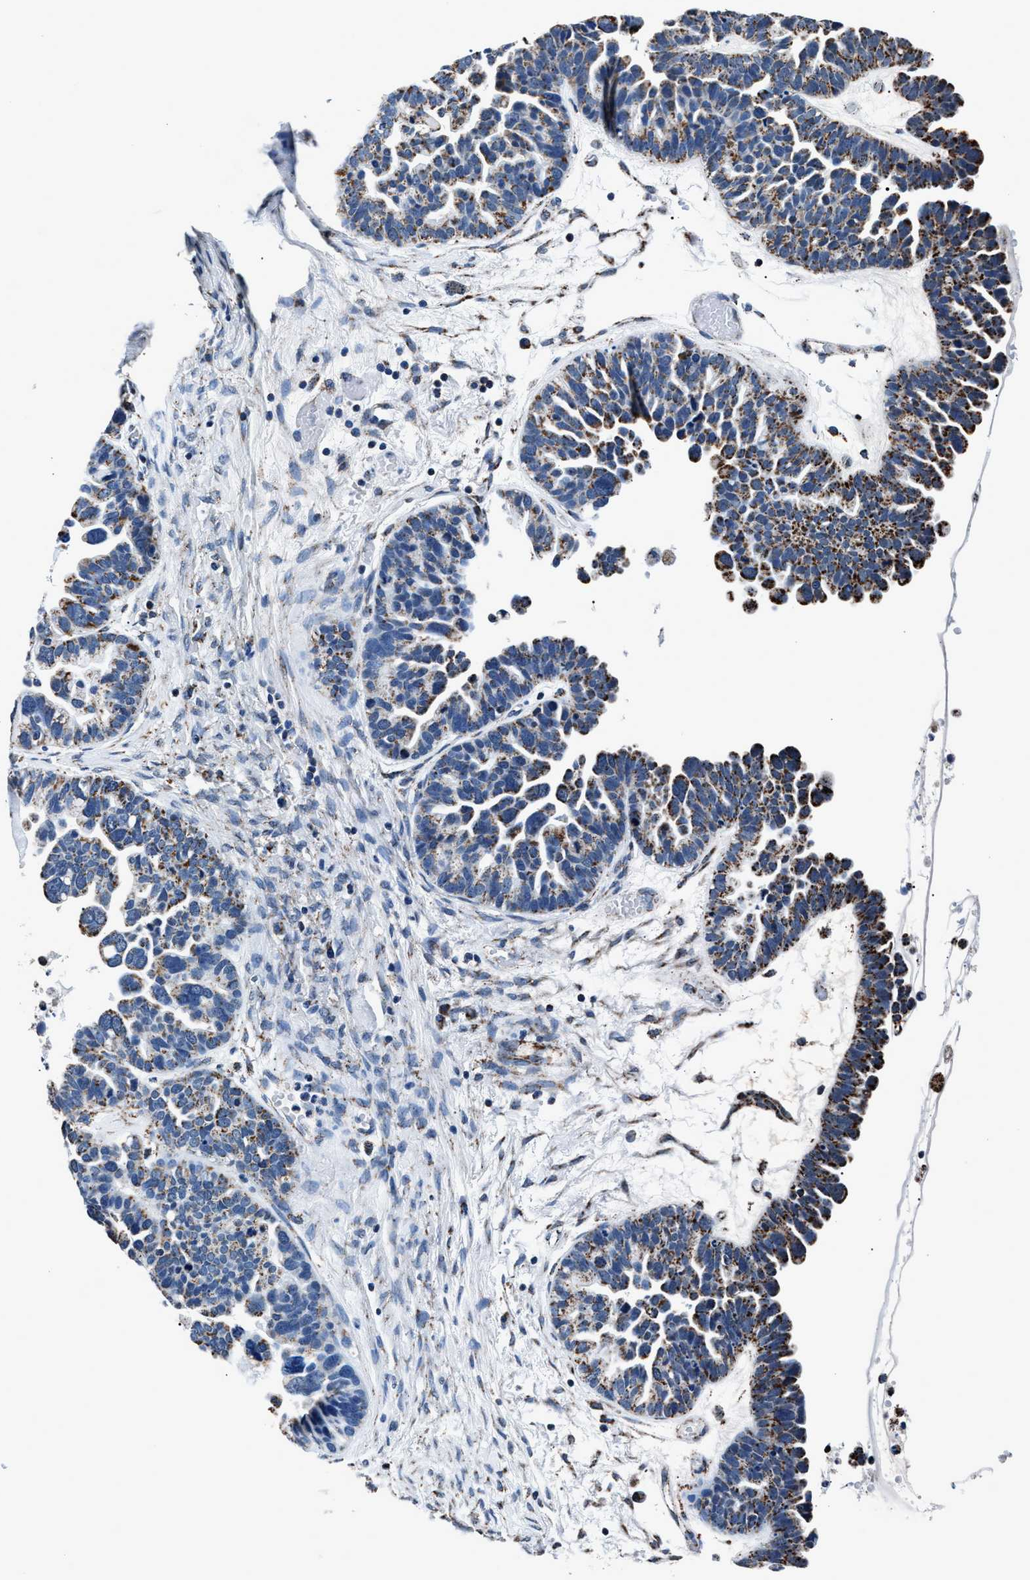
{"staining": {"intensity": "moderate", "quantity": "25%-75%", "location": "cytoplasmic/membranous"}, "tissue": "ovarian cancer", "cell_type": "Tumor cells", "image_type": "cancer", "snomed": [{"axis": "morphology", "description": "Cystadenocarcinoma, serous, NOS"}, {"axis": "topography", "description": "Ovary"}], "caption": "Serous cystadenocarcinoma (ovarian) stained with a protein marker exhibits moderate staining in tumor cells.", "gene": "HIBADH", "patient": {"sex": "female", "age": 56}}